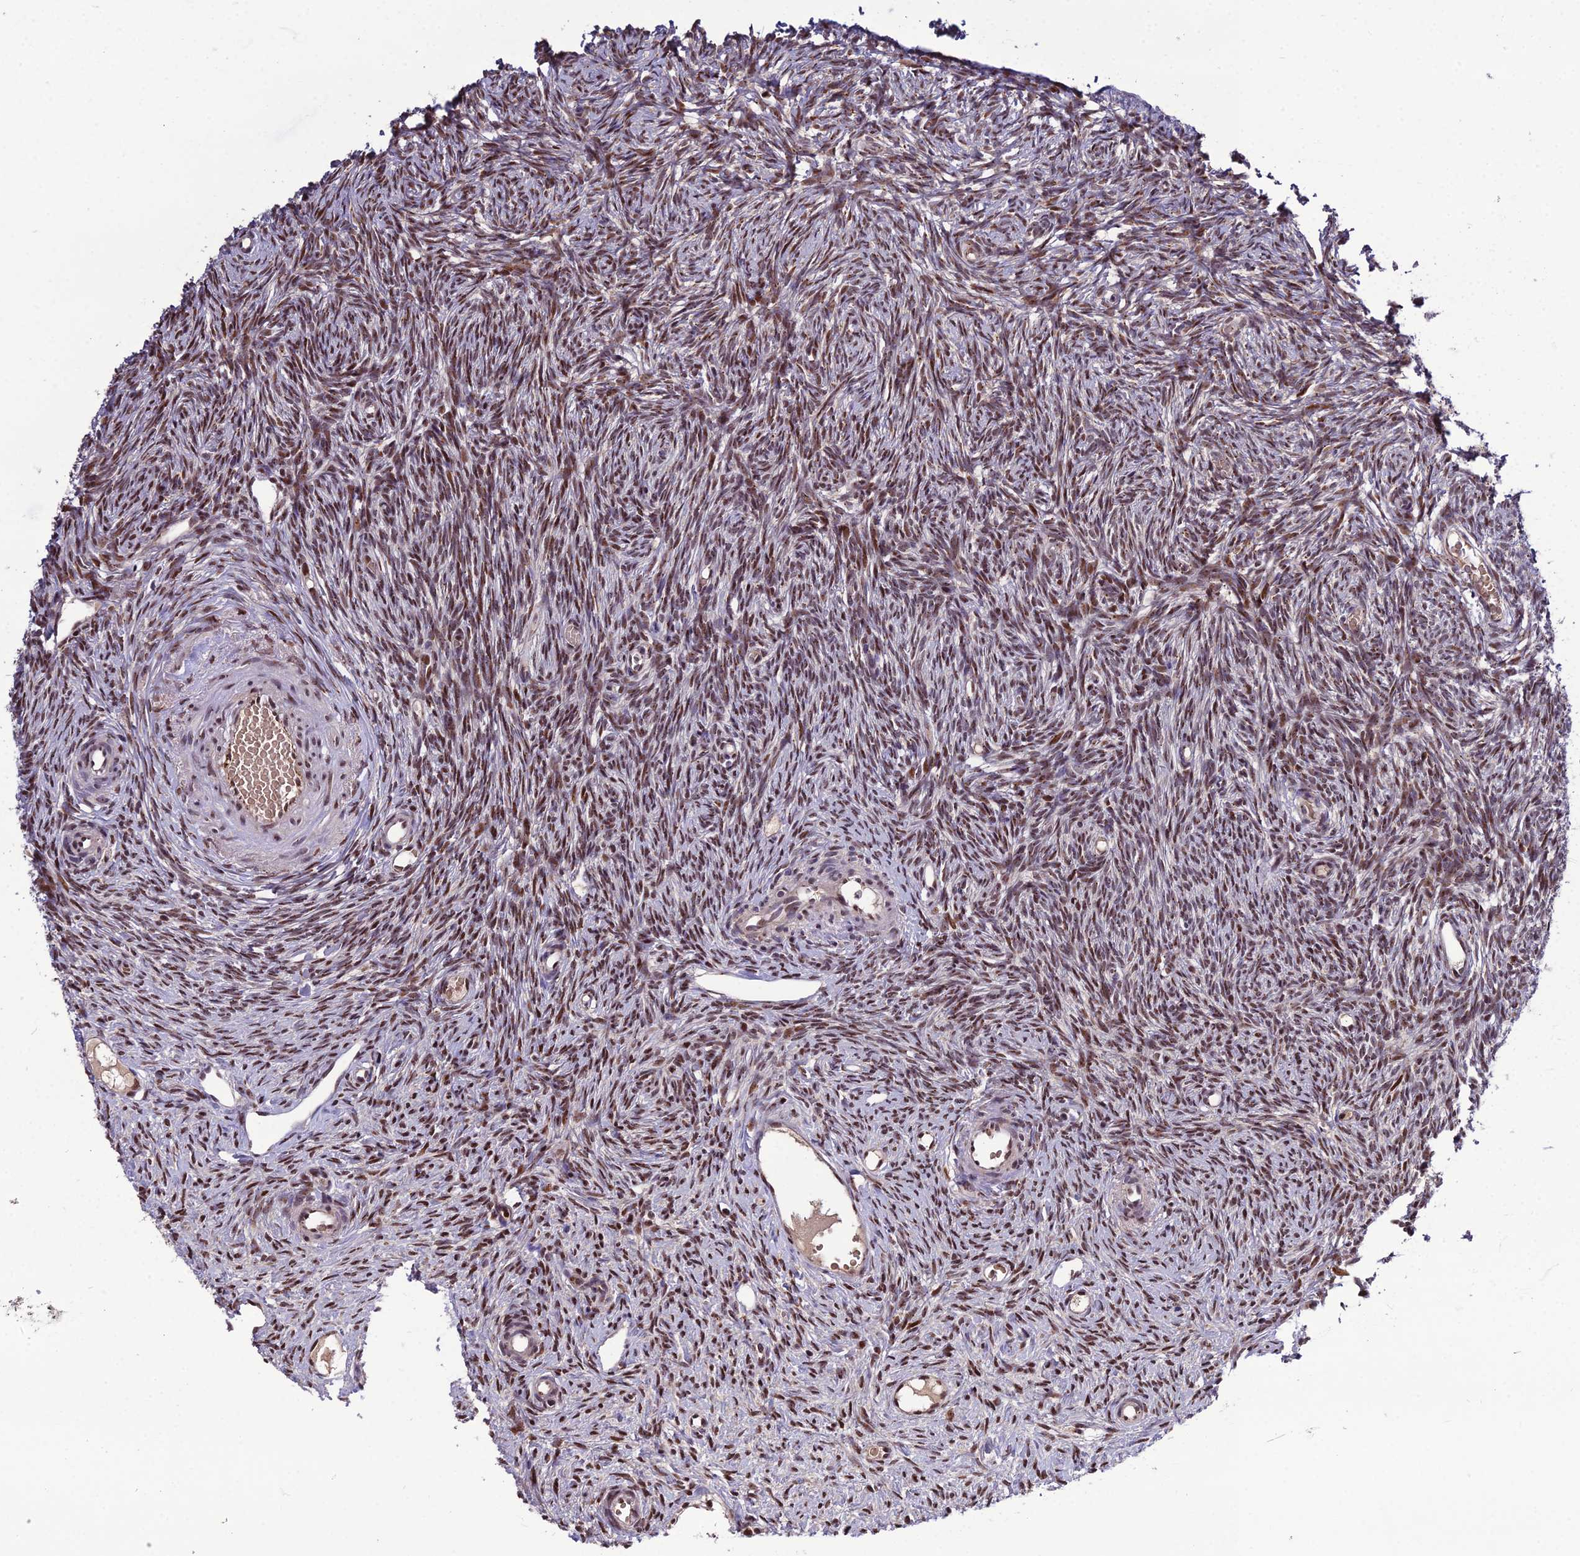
{"staining": {"intensity": "moderate", "quantity": ">75%", "location": "nuclear"}, "tissue": "ovary", "cell_type": "Ovarian stroma cells", "image_type": "normal", "snomed": [{"axis": "morphology", "description": "Normal tissue, NOS"}, {"axis": "topography", "description": "Ovary"}], "caption": "Immunohistochemical staining of benign human ovary exhibits medium levels of moderate nuclear positivity in about >75% of ovarian stroma cells. (IHC, brightfield microscopy, high magnification).", "gene": "ARL2", "patient": {"sex": "female", "age": 51}}